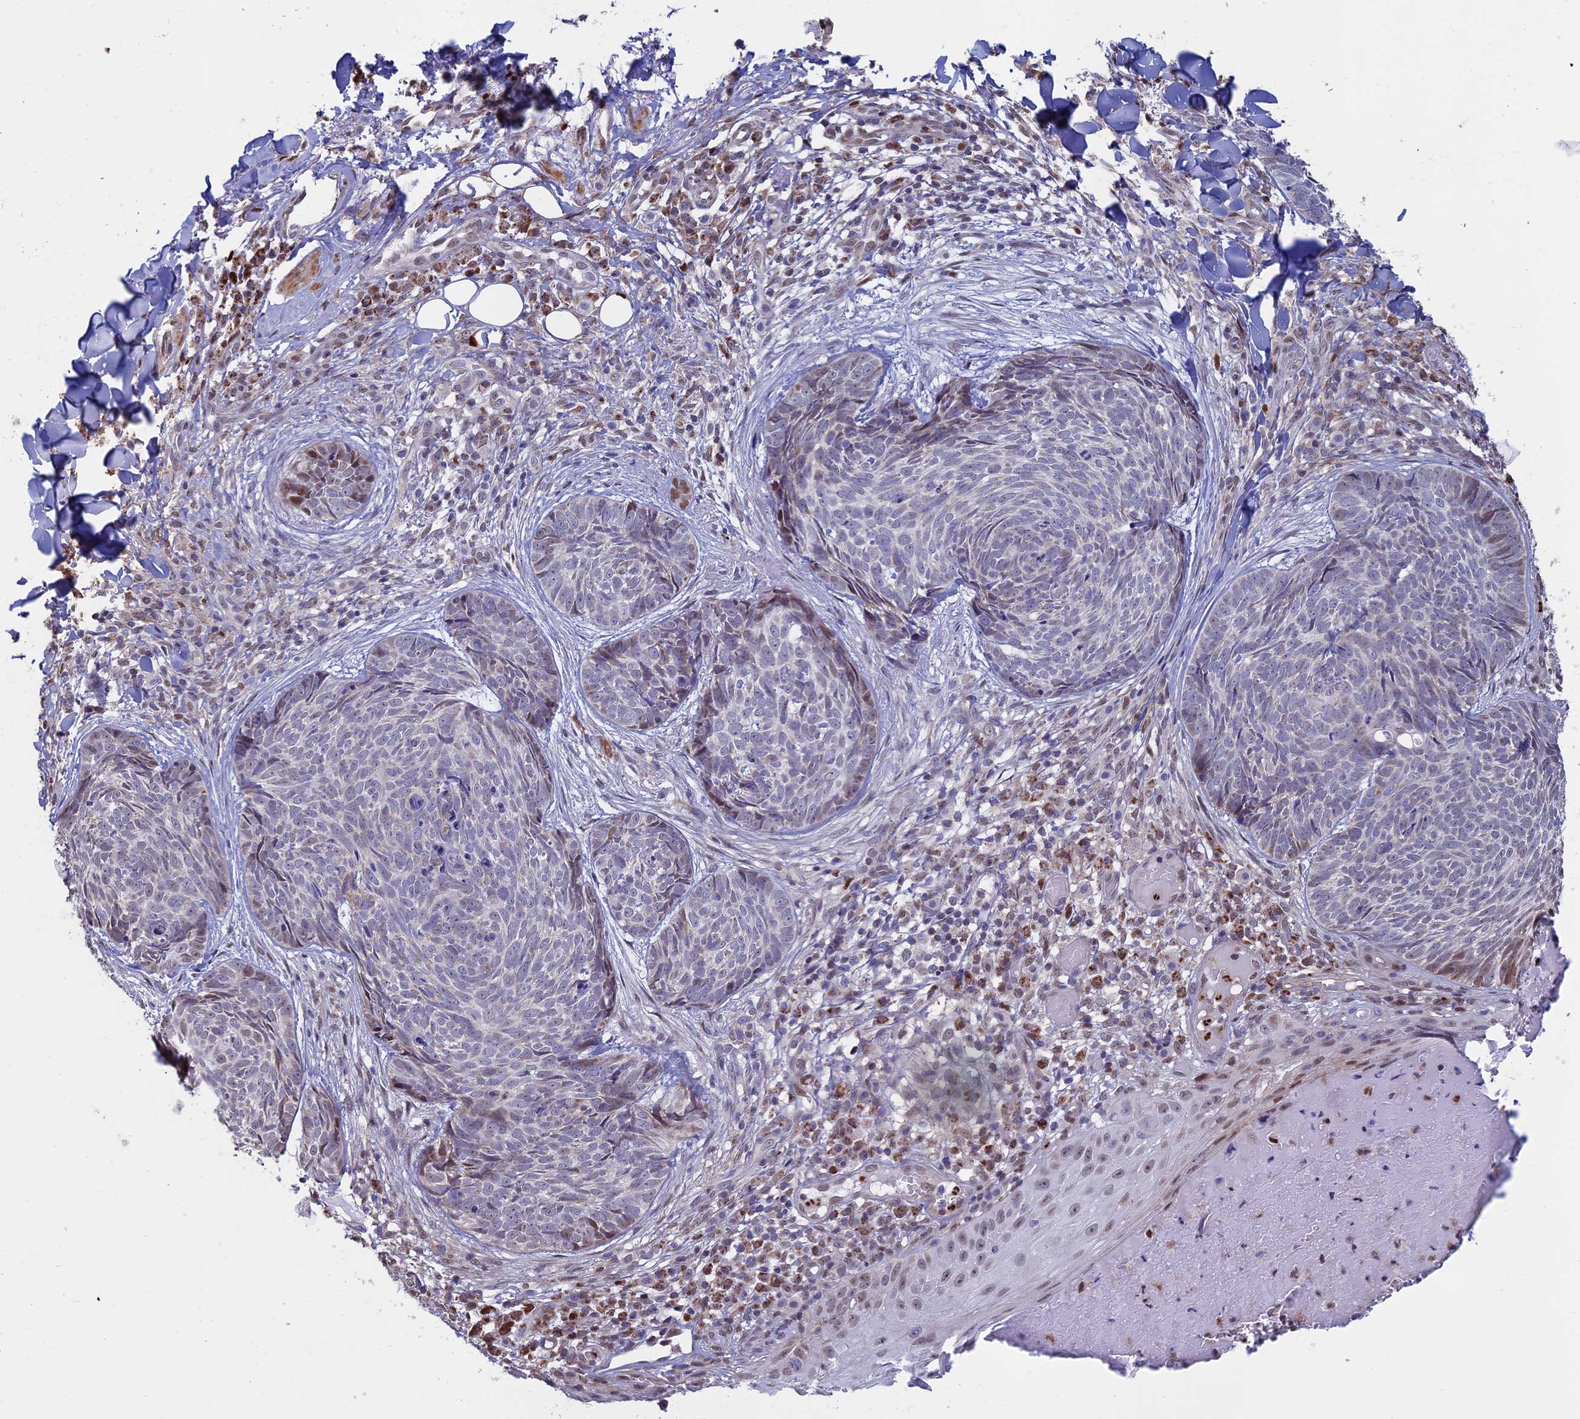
{"staining": {"intensity": "negative", "quantity": "none", "location": "none"}, "tissue": "skin cancer", "cell_type": "Tumor cells", "image_type": "cancer", "snomed": [{"axis": "morphology", "description": "Basal cell carcinoma"}, {"axis": "topography", "description": "Skin"}], "caption": "Tumor cells show no significant protein expression in skin cancer (basal cell carcinoma). (Stains: DAB (3,3'-diaminobenzidine) immunohistochemistry with hematoxylin counter stain, Microscopy: brightfield microscopy at high magnification).", "gene": "ACSS1", "patient": {"sex": "female", "age": 61}}